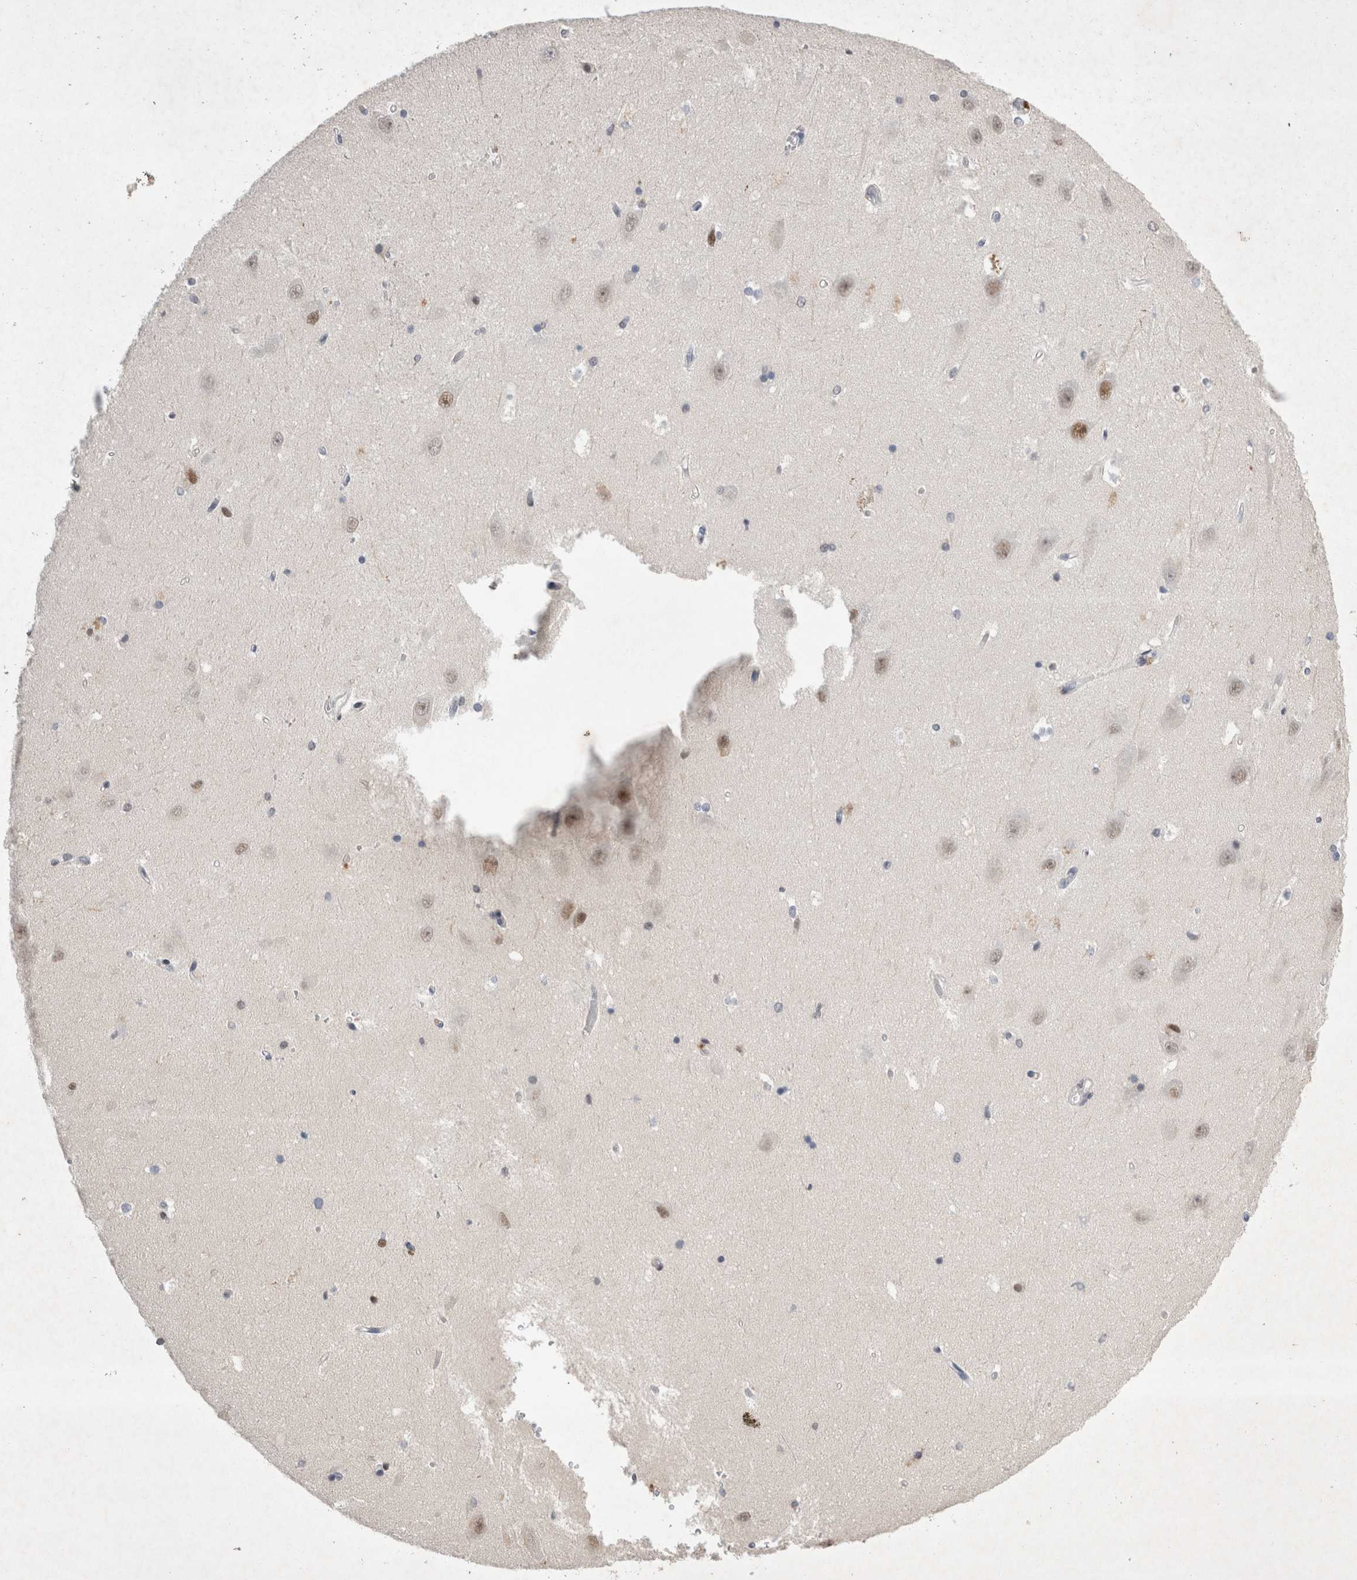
{"staining": {"intensity": "weak", "quantity": "<25%", "location": "nuclear"}, "tissue": "hippocampus", "cell_type": "Glial cells", "image_type": "normal", "snomed": [{"axis": "morphology", "description": "Normal tissue, NOS"}, {"axis": "topography", "description": "Hippocampus"}], "caption": "The image demonstrates no staining of glial cells in benign hippocampus.", "gene": "RBM6", "patient": {"sex": "male", "age": 45}}